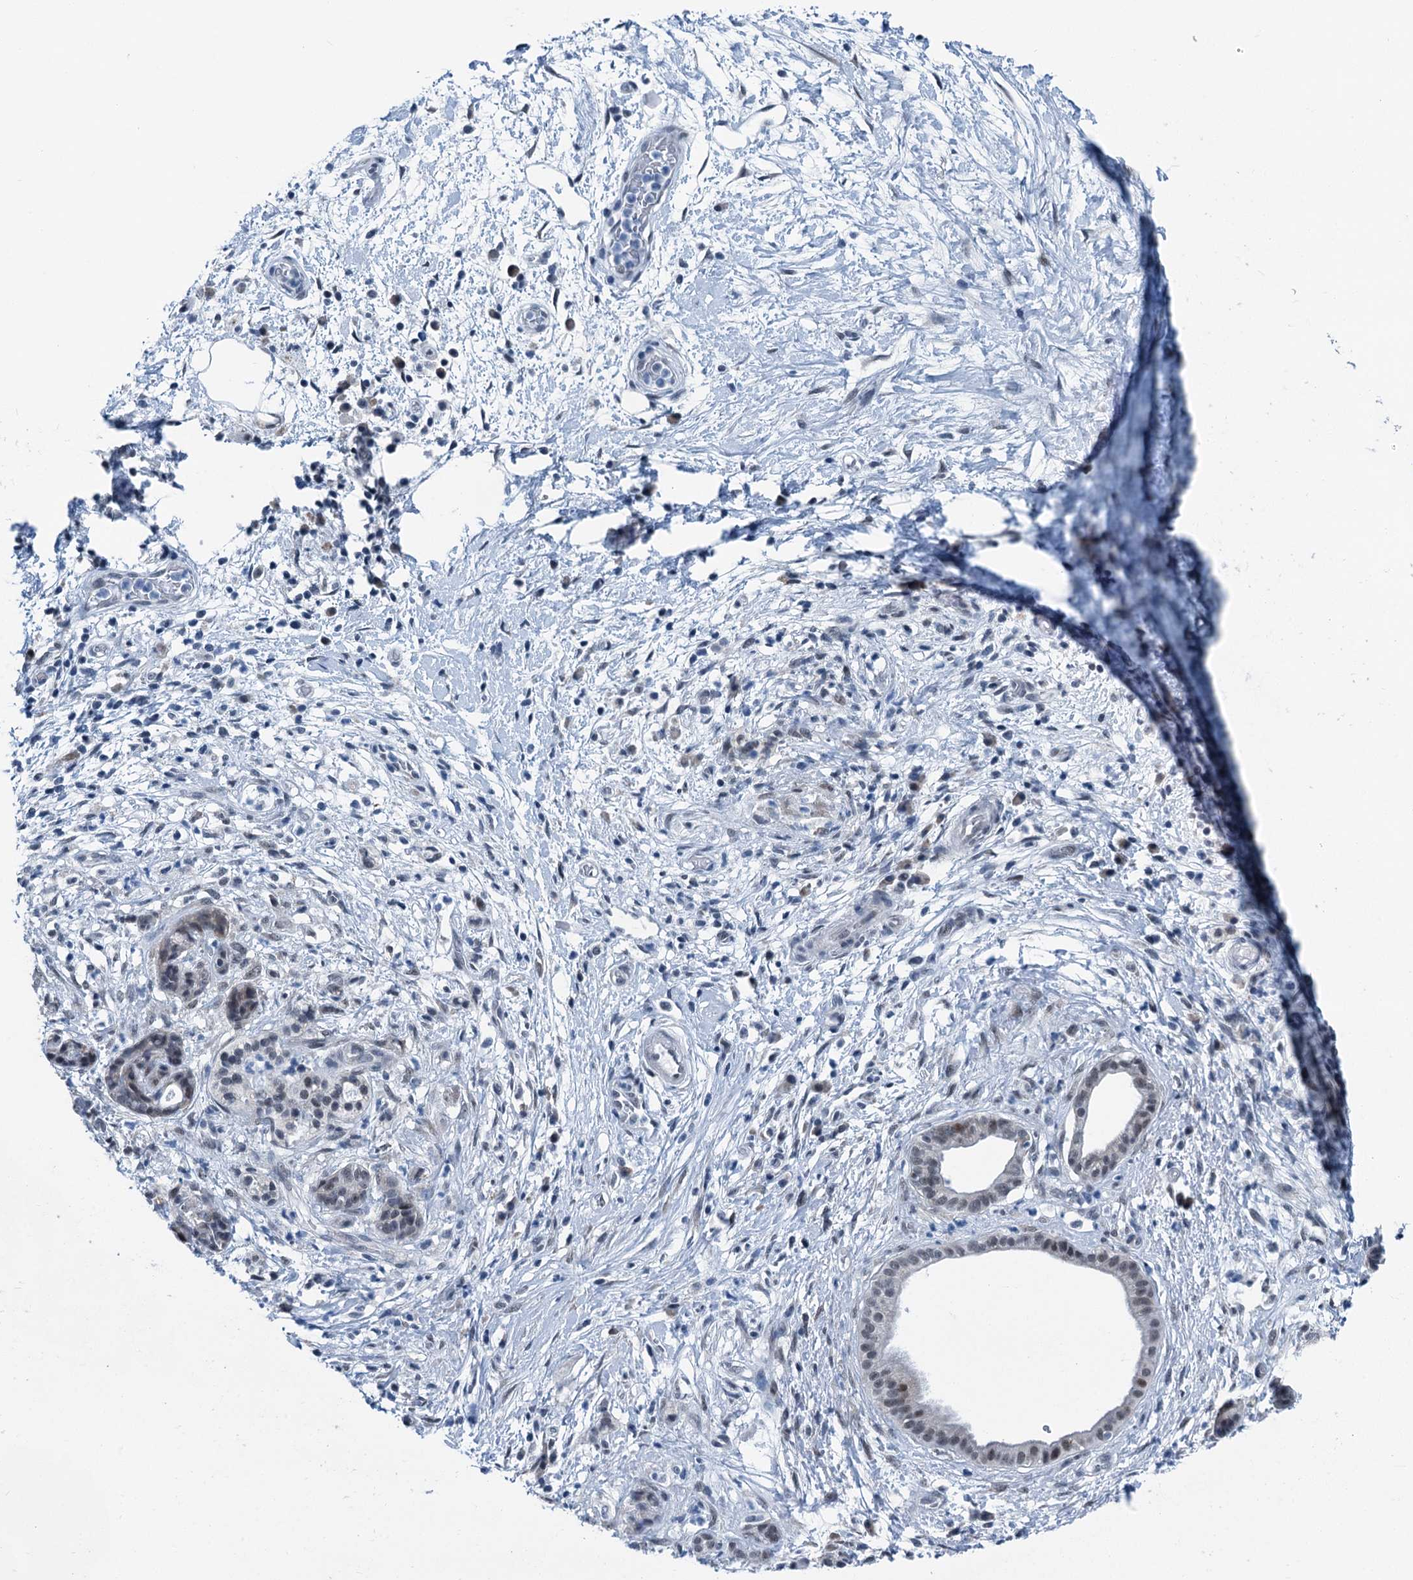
{"staining": {"intensity": "weak", "quantity": "<25%", "location": "nuclear"}, "tissue": "pancreatic cancer", "cell_type": "Tumor cells", "image_type": "cancer", "snomed": [{"axis": "morphology", "description": "Adenocarcinoma, NOS"}, {"axis": "topography", "description": "Pancreas"}], "caption": "Immunohistochemistry (IHC) micrograph of human adenocarcinoma (pancreatic) stained for a protein (brown), which reveals no positivity in tumor cells.", "gene": "TRPT1", "patient": {"sex": "female", "age": 73}}